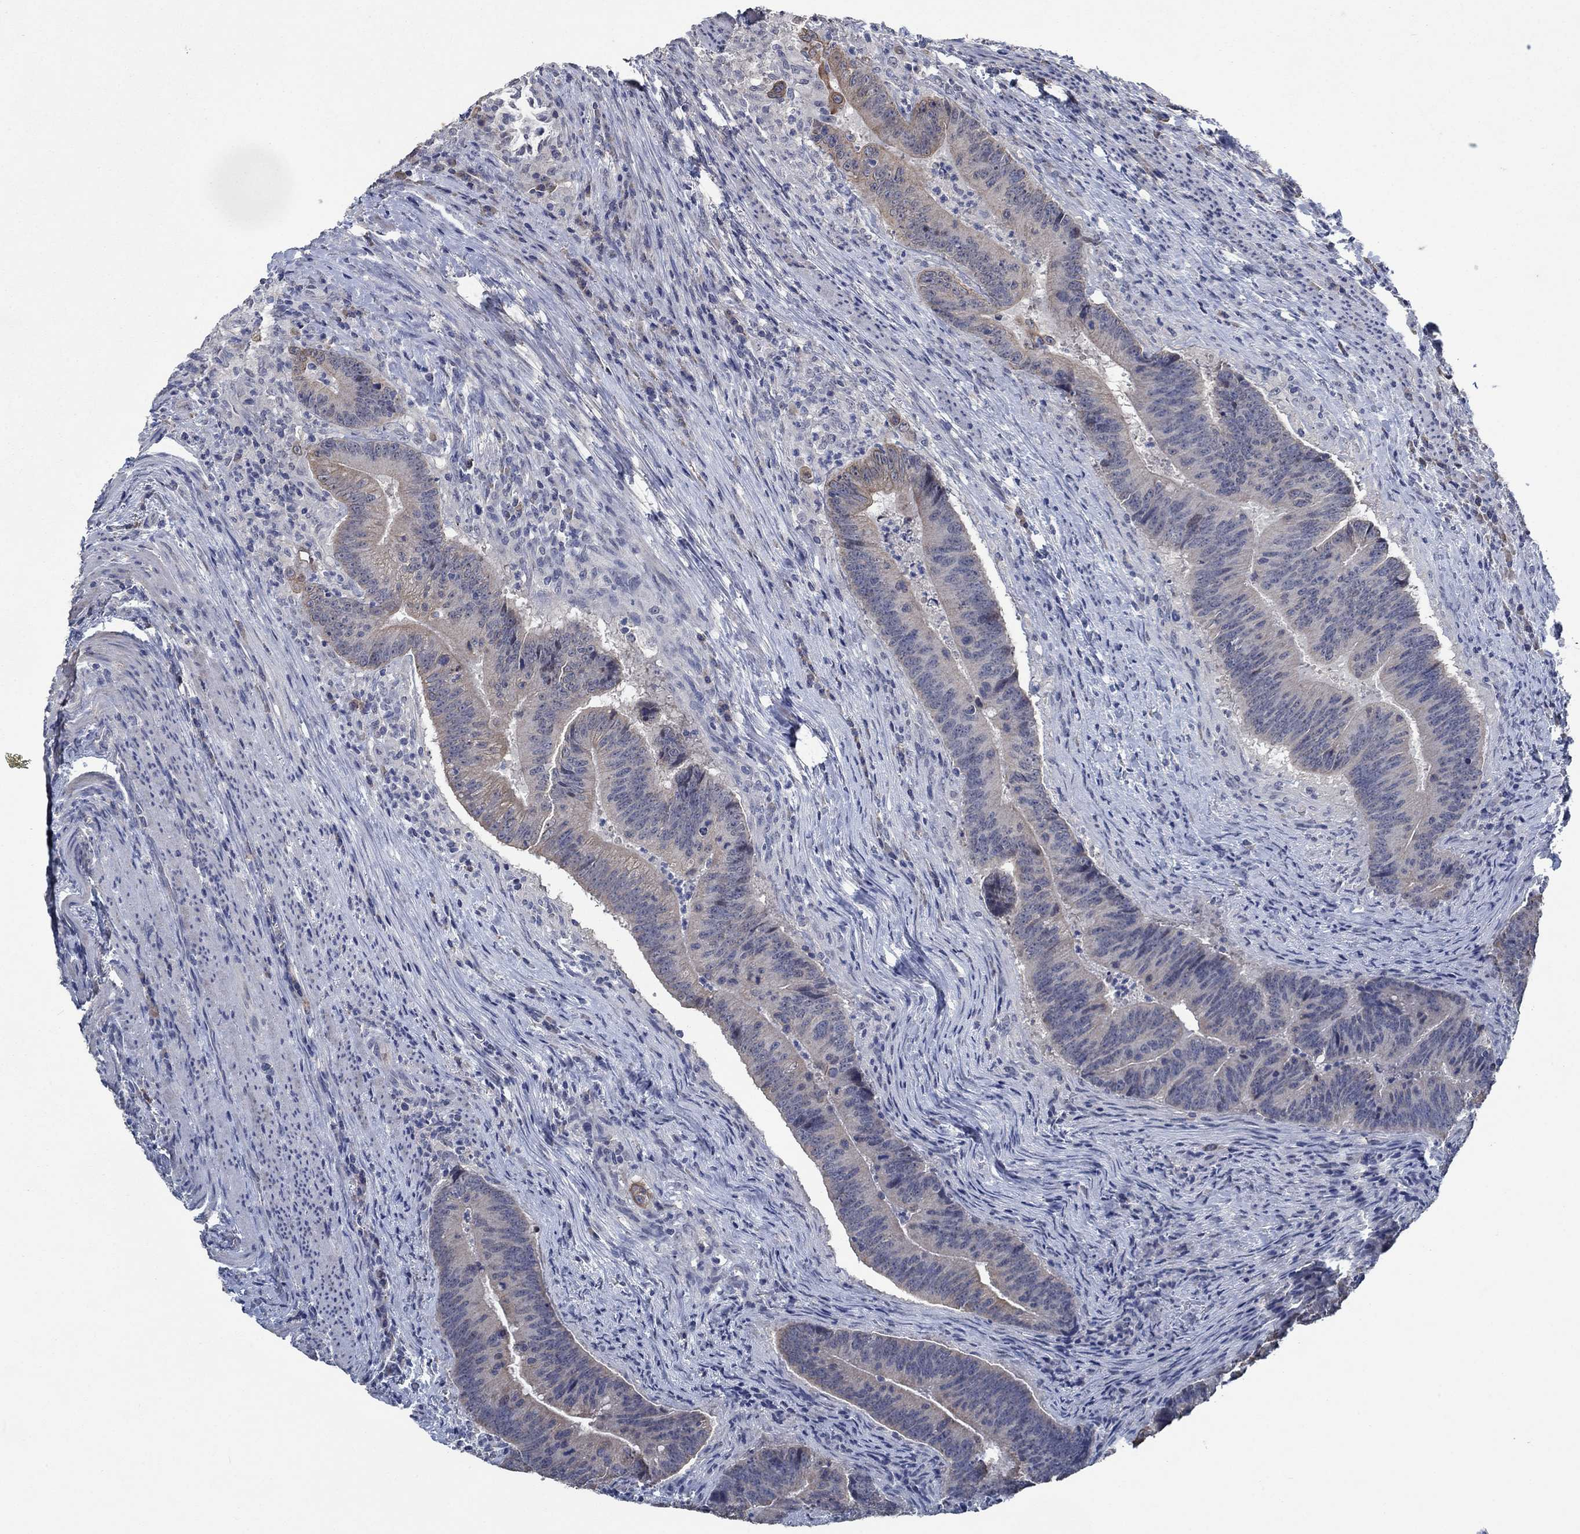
{"staining": {"intensity": "weak", "quantity": "<25%", "location": "cytoplasmic/membranous"}, "tissue": "colorectal cancer", "cell_type": "Tumor cells", "image_type": "cancer", "snomed": [{"axis": "morphology", "description": "Adenocarcinoma, NOS"}, {"axis": "topography", "description": "Colon"}], "caption": "IHC image of neoplastic tissue: human colorectal cancer (adenocarcinoma) stained with DAB shows no significant protein positivity in tumor cells. (Brightfield microscopy of DAB IHC at high magnification).", "gene": "OBSCN", "patient": {"sex": "female", "age": 87}}